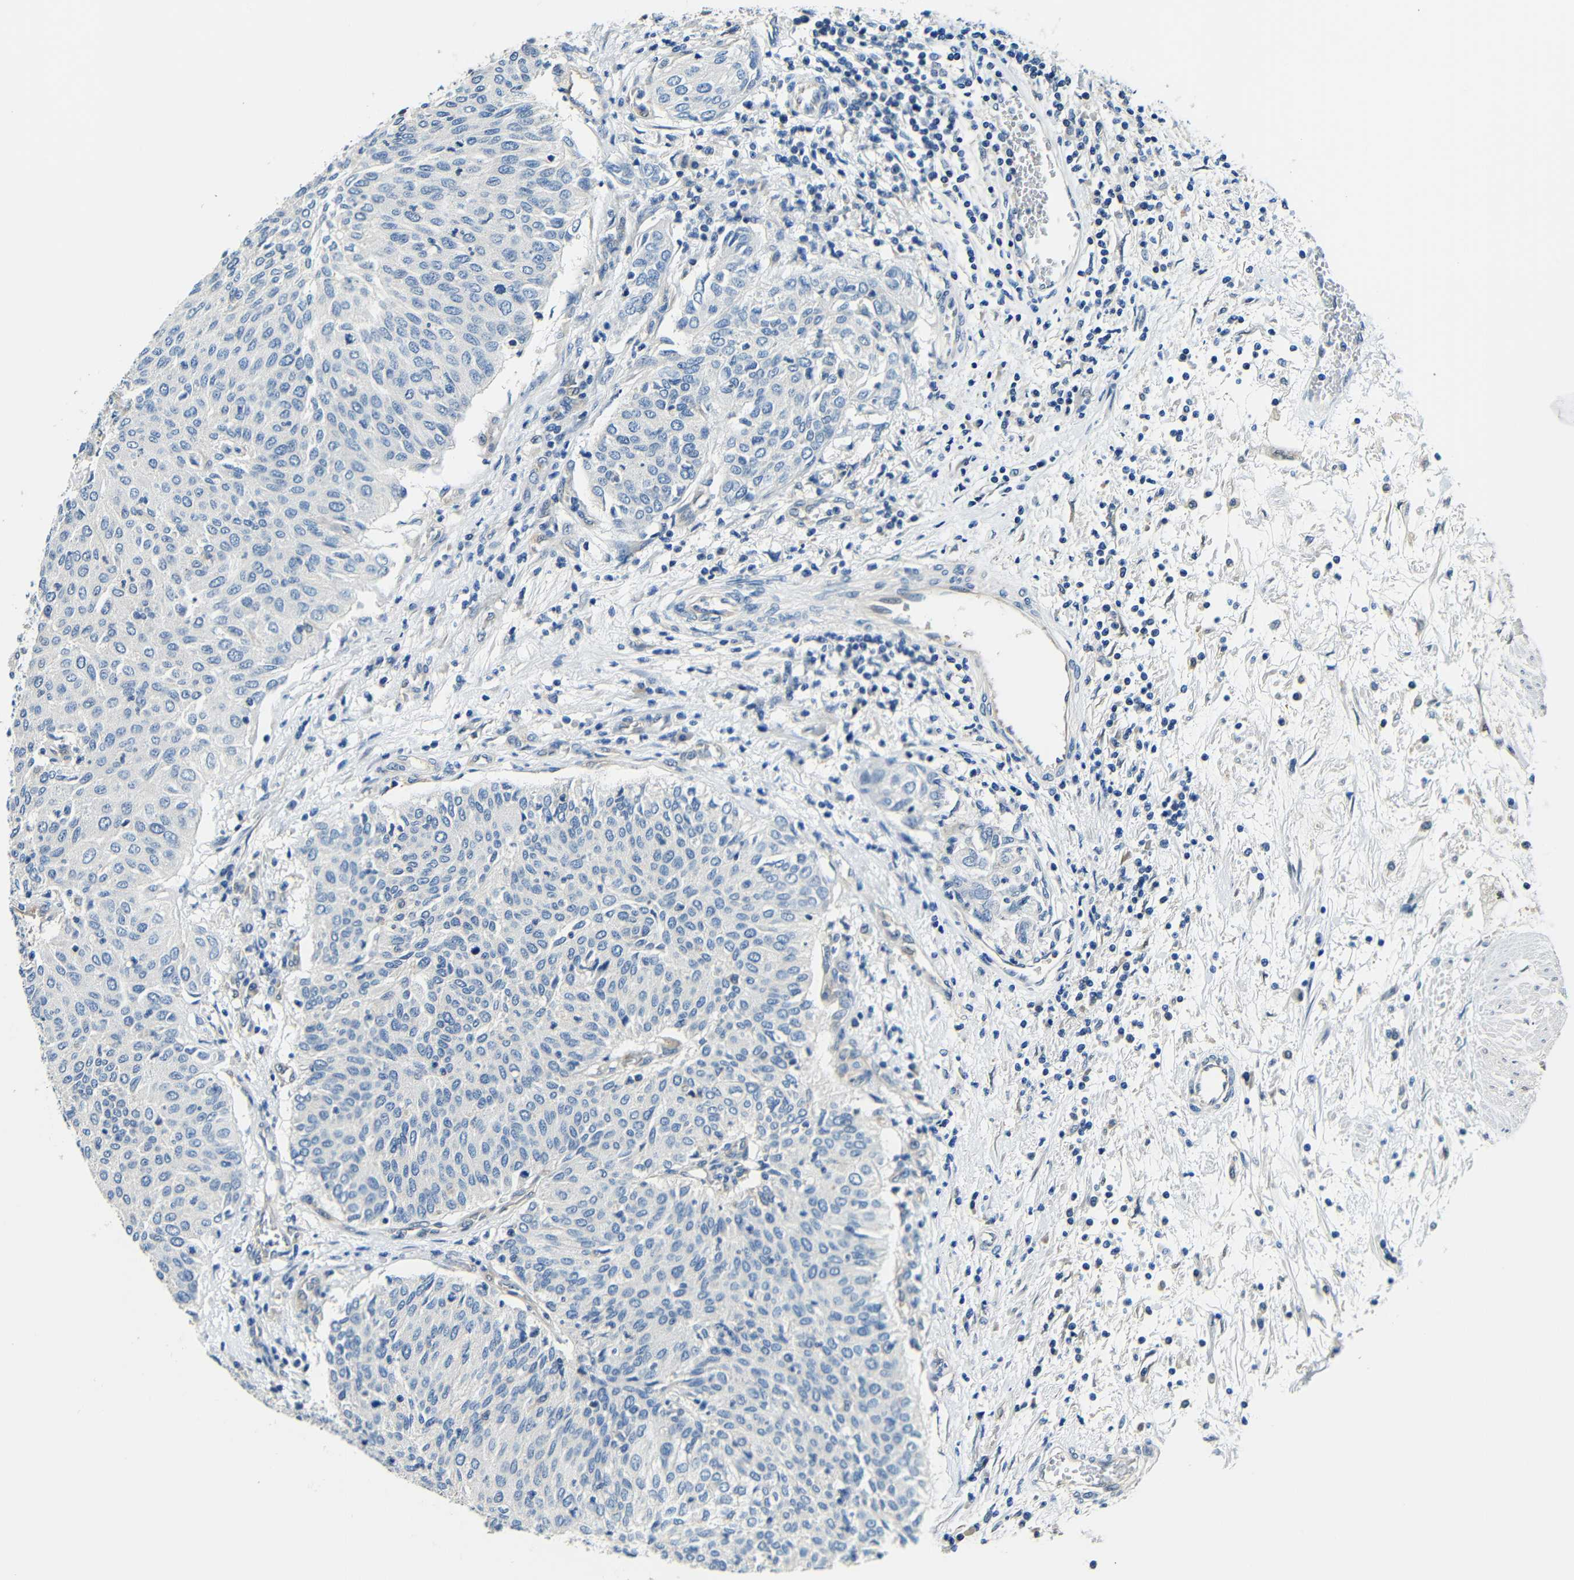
{"staining": {"intensity": "negative", "quantity": "none", "location": "none"}, "tissue": "urothelial cancer", "cell_type": "Tumor cells", "image_type": "cancer", "snomed": [{"axis": "morphology", "description": "Urothelial carcinoma, Low grade"}, {"axis": "topography", "description": "Urinary bladder"}], "caption": "The image exhibits no significant expression in tumor cells of urothelial cancer. (Brightfield microscopy of DAB immunohistochemistry at high magnification).", "gene": "ADAP1", "patient": {"sex": "female", "age": 79}}